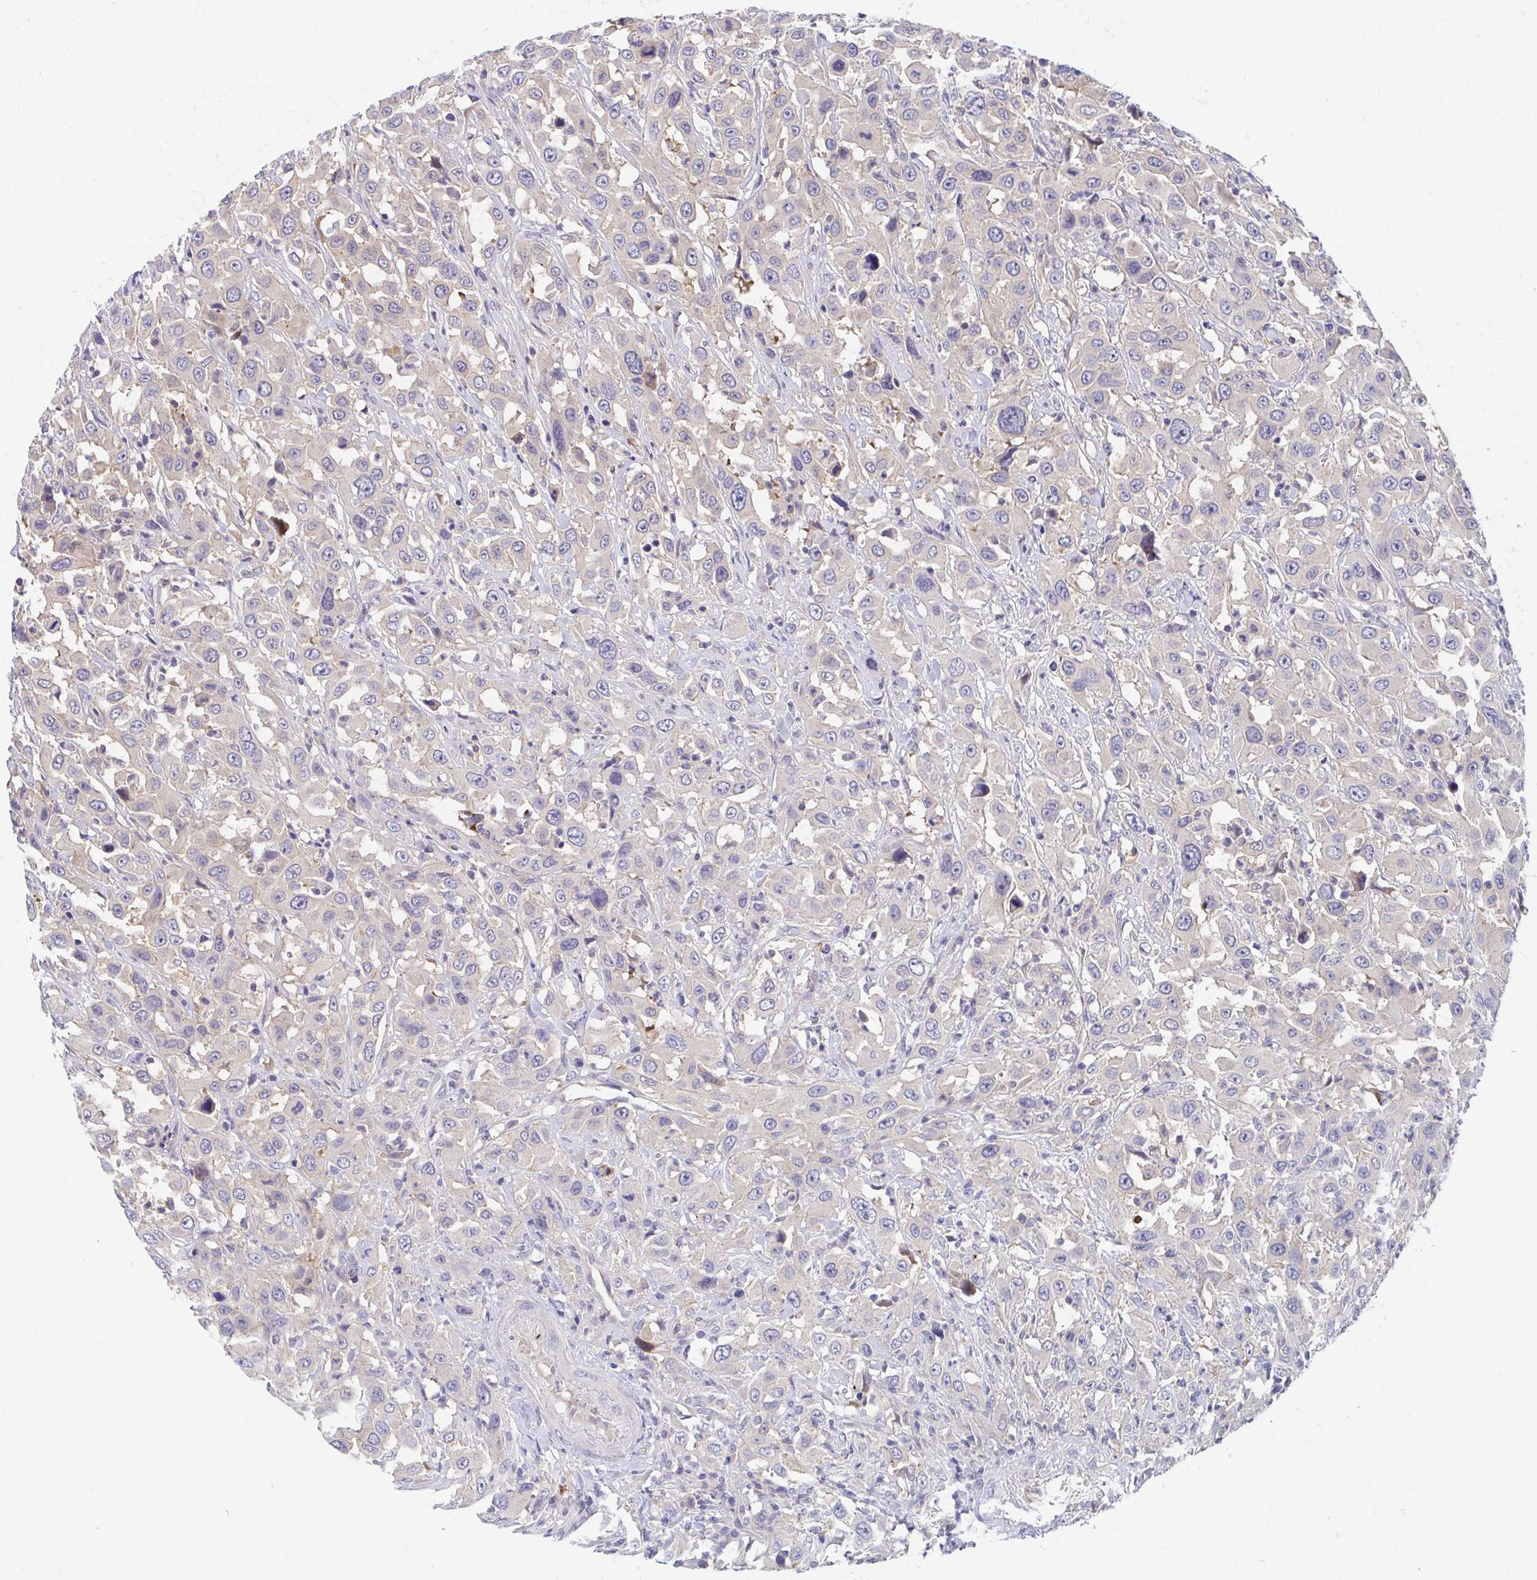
{"staining": {"intensity": "weak", "quantity": "<25%", "location": "cytoplasmic/membranous"}, "tissue": "urothelial cancer", "cell_type": "Tumor cells", "image_type": "cancer", "snomed": [{"axis": "morphology", "description": "Urothelial carcinoma, High grade"}, {"axis": "topography", "description": "Urinary bladder"}], "caption": "High power microscopy micrograph of an immunohistochemistry (IHC) histopathology image of urothelial carcinoma (high-grade), revealing no significant expression in tumor cells.", "gene": "P2RX3", "patient": {"sex": "male", "age": 61}}